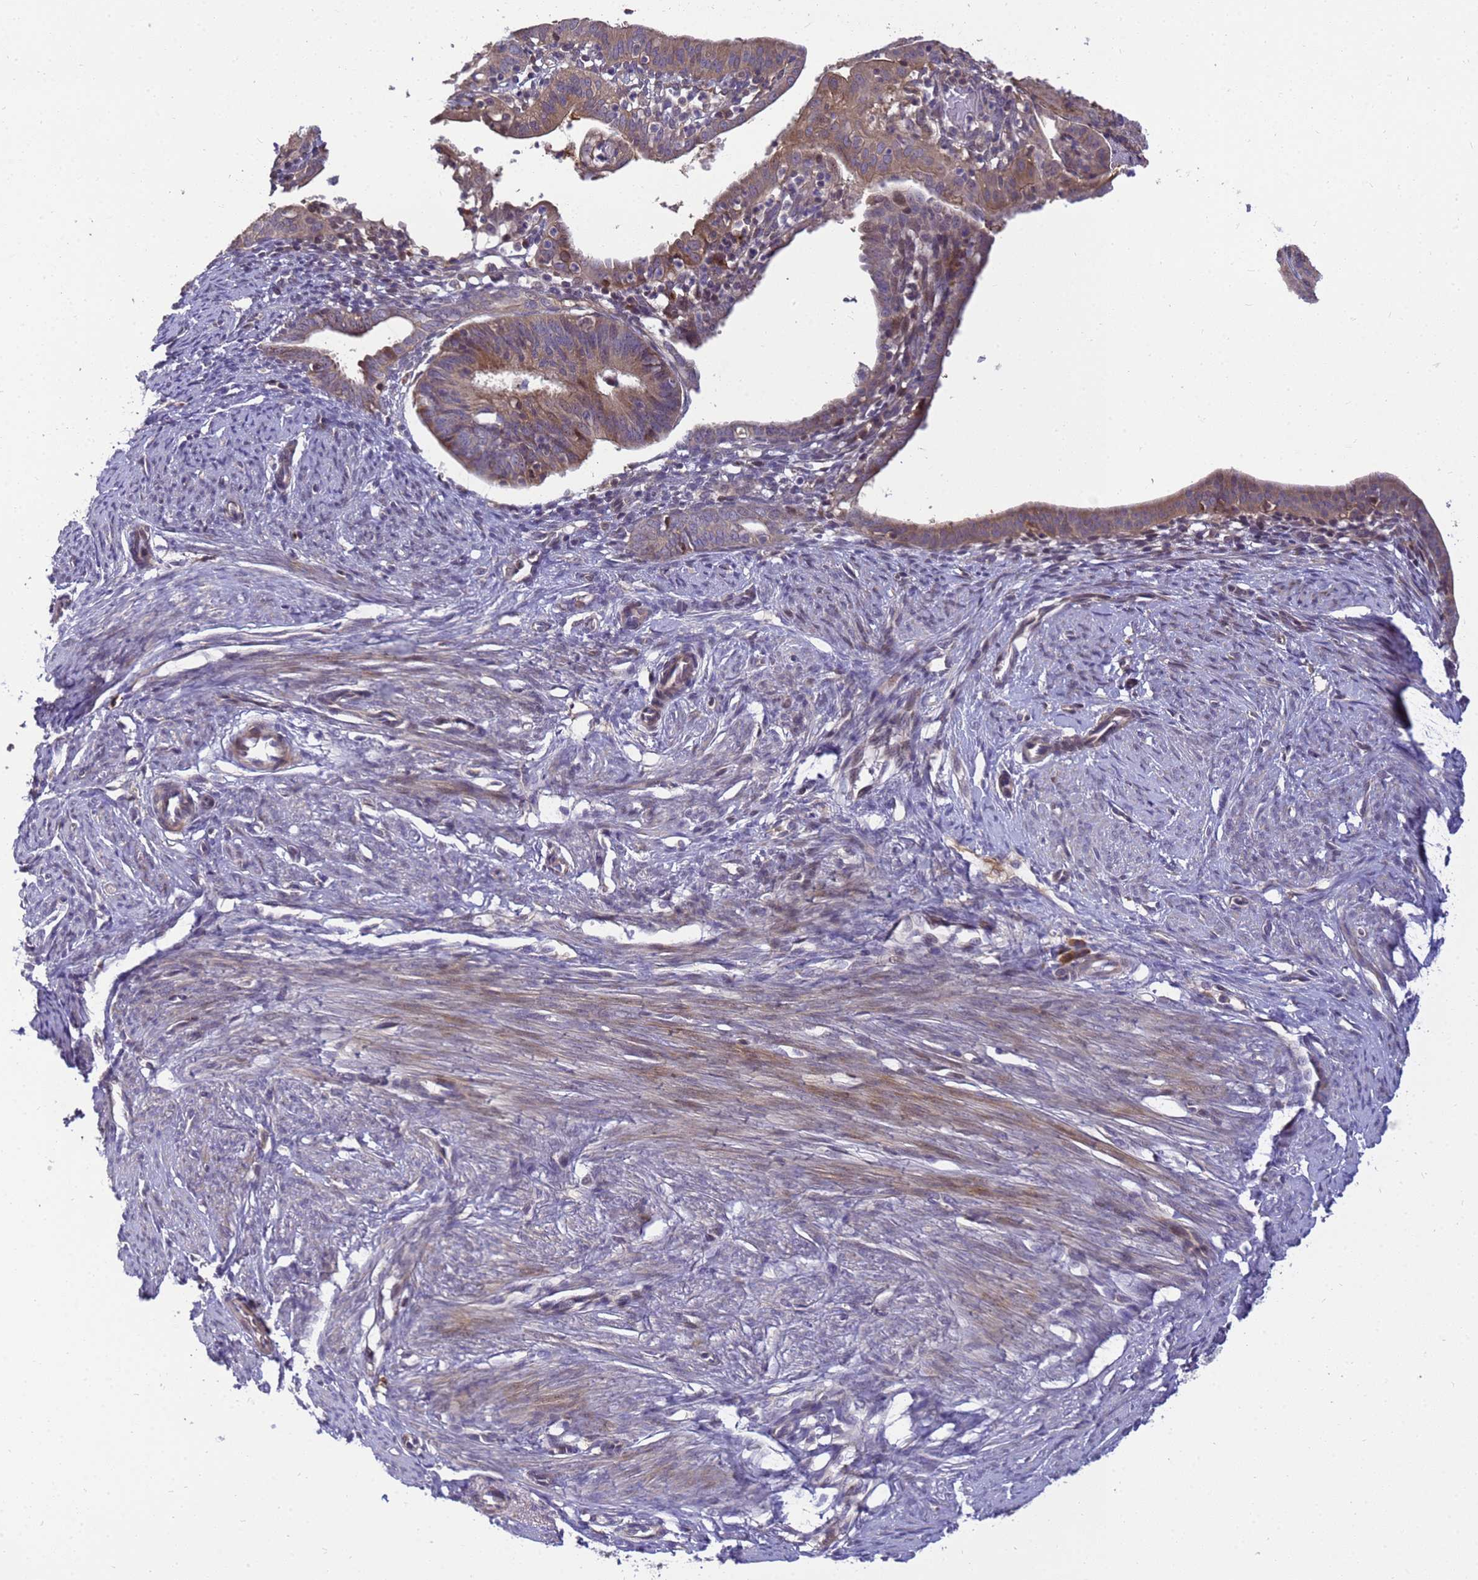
{"staining": {"intensity": "moderate", "quantity": ">75%", "location": "cytoplasmic/membranous"}, "tissue": "endometrial cancer", "cell_type": "Tumor cells", "image_type": "cancer", "snomed": [{"axis": "morphology", "description": "Adenocarcinoma, NOS"}, {"axis": "topography", "description": "Endometrium"}], "caption": "Immunohistochemistry of human adenocarcinoma (endometrial) reveals medium levels of moderate cytoplasmic/membranous positivity in about >75% of tumor cells.", "gene": "TMEM74B", "patient": {"sex": "female", "age": 51}}